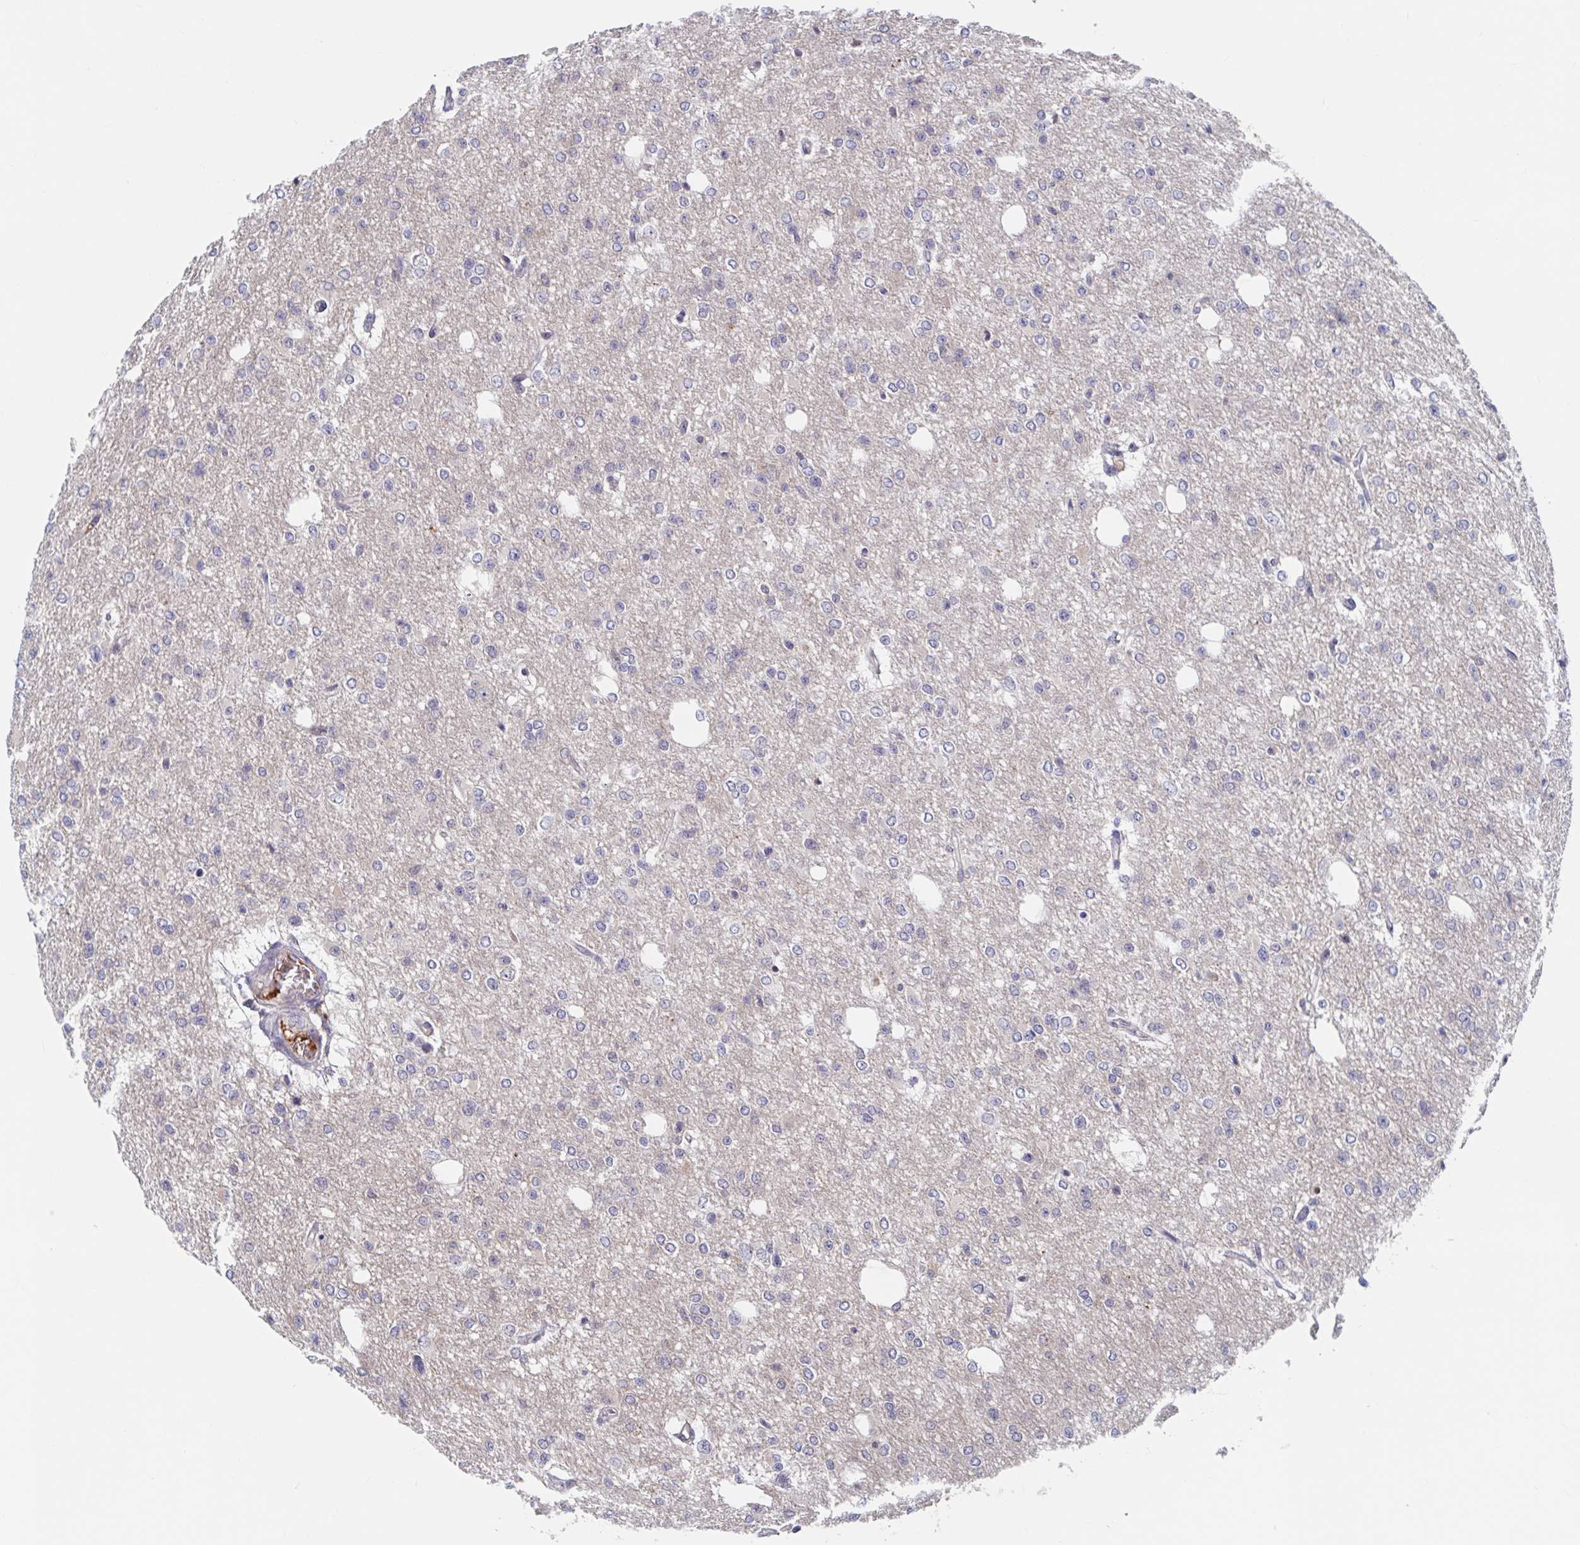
{"staining": {"intensity": "negative", "quantity": "none", "location": "none"}, "tissue": "glioma", "cell_type": "Tumor cells", "image_type": "cancer", "snomed": [{"axis": "morphology", "description": "Glioma, malignant, Low grade"}, {"axis": "topography", "description": "Brain"}], "caption": "Immunohistochemical staining of glioma displays no significant staining in tumor cells.", "gene": "DHRS12", "patient": {"sex": "male", "age": 26}}